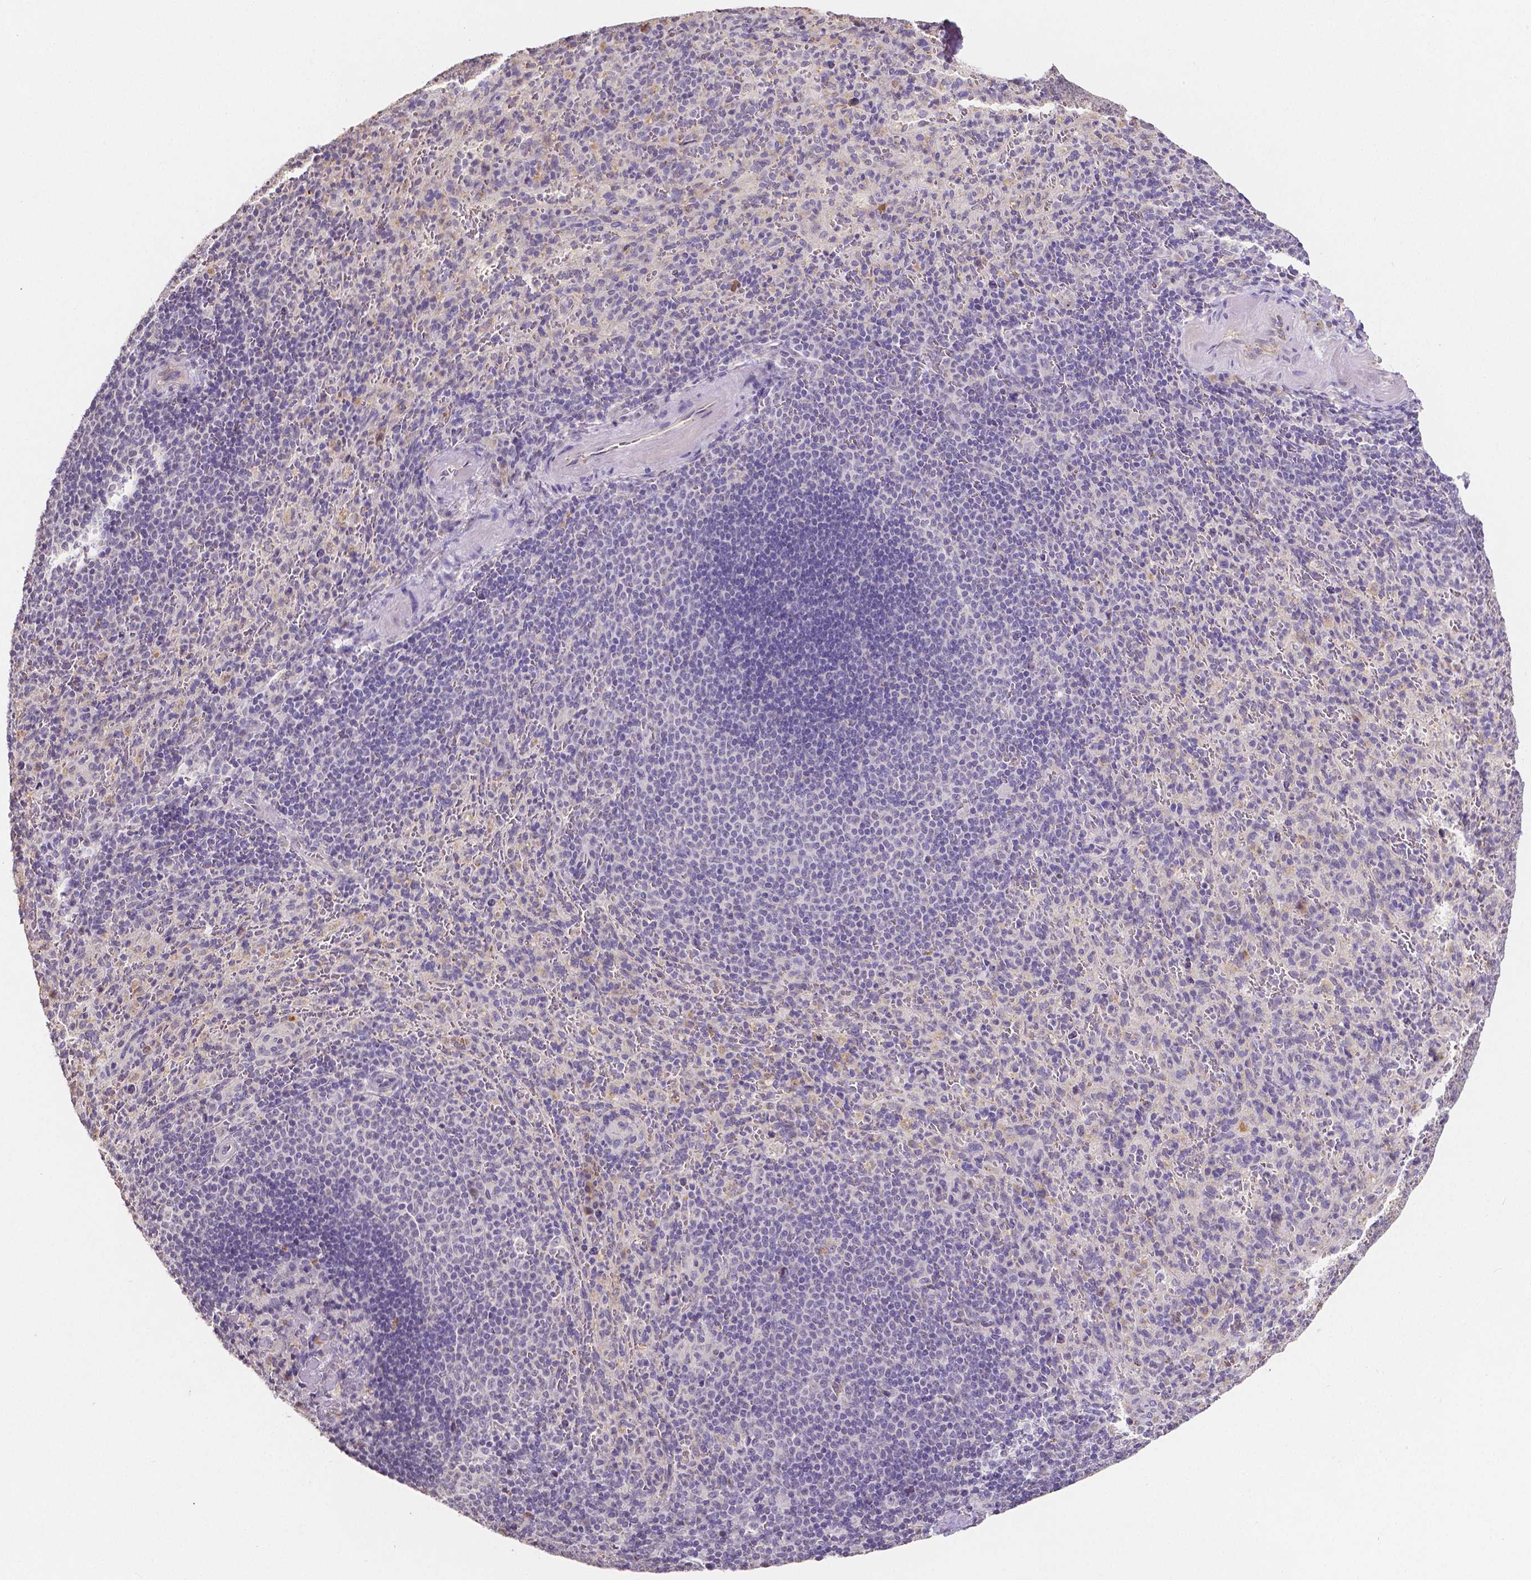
{"staining": {"intensity": "negative", "quantity": "none", "location": "none"}, "tissue": "spleen", "cell_type": "Cells in red pulp", "image_type": "normal", "snomed": [{"axis": "morphology", "description": "Normal tissue, NOS"}, {"axis": "topography", "description": "Spleen"}], "caption": "An immunohistochemistry (IHC) histopathology image of benign spleen is shown. There is no staining in cells in red pulp of spleen.", "gene": "ELAVL2", "patient": {"sex": "male", "age": 57}}